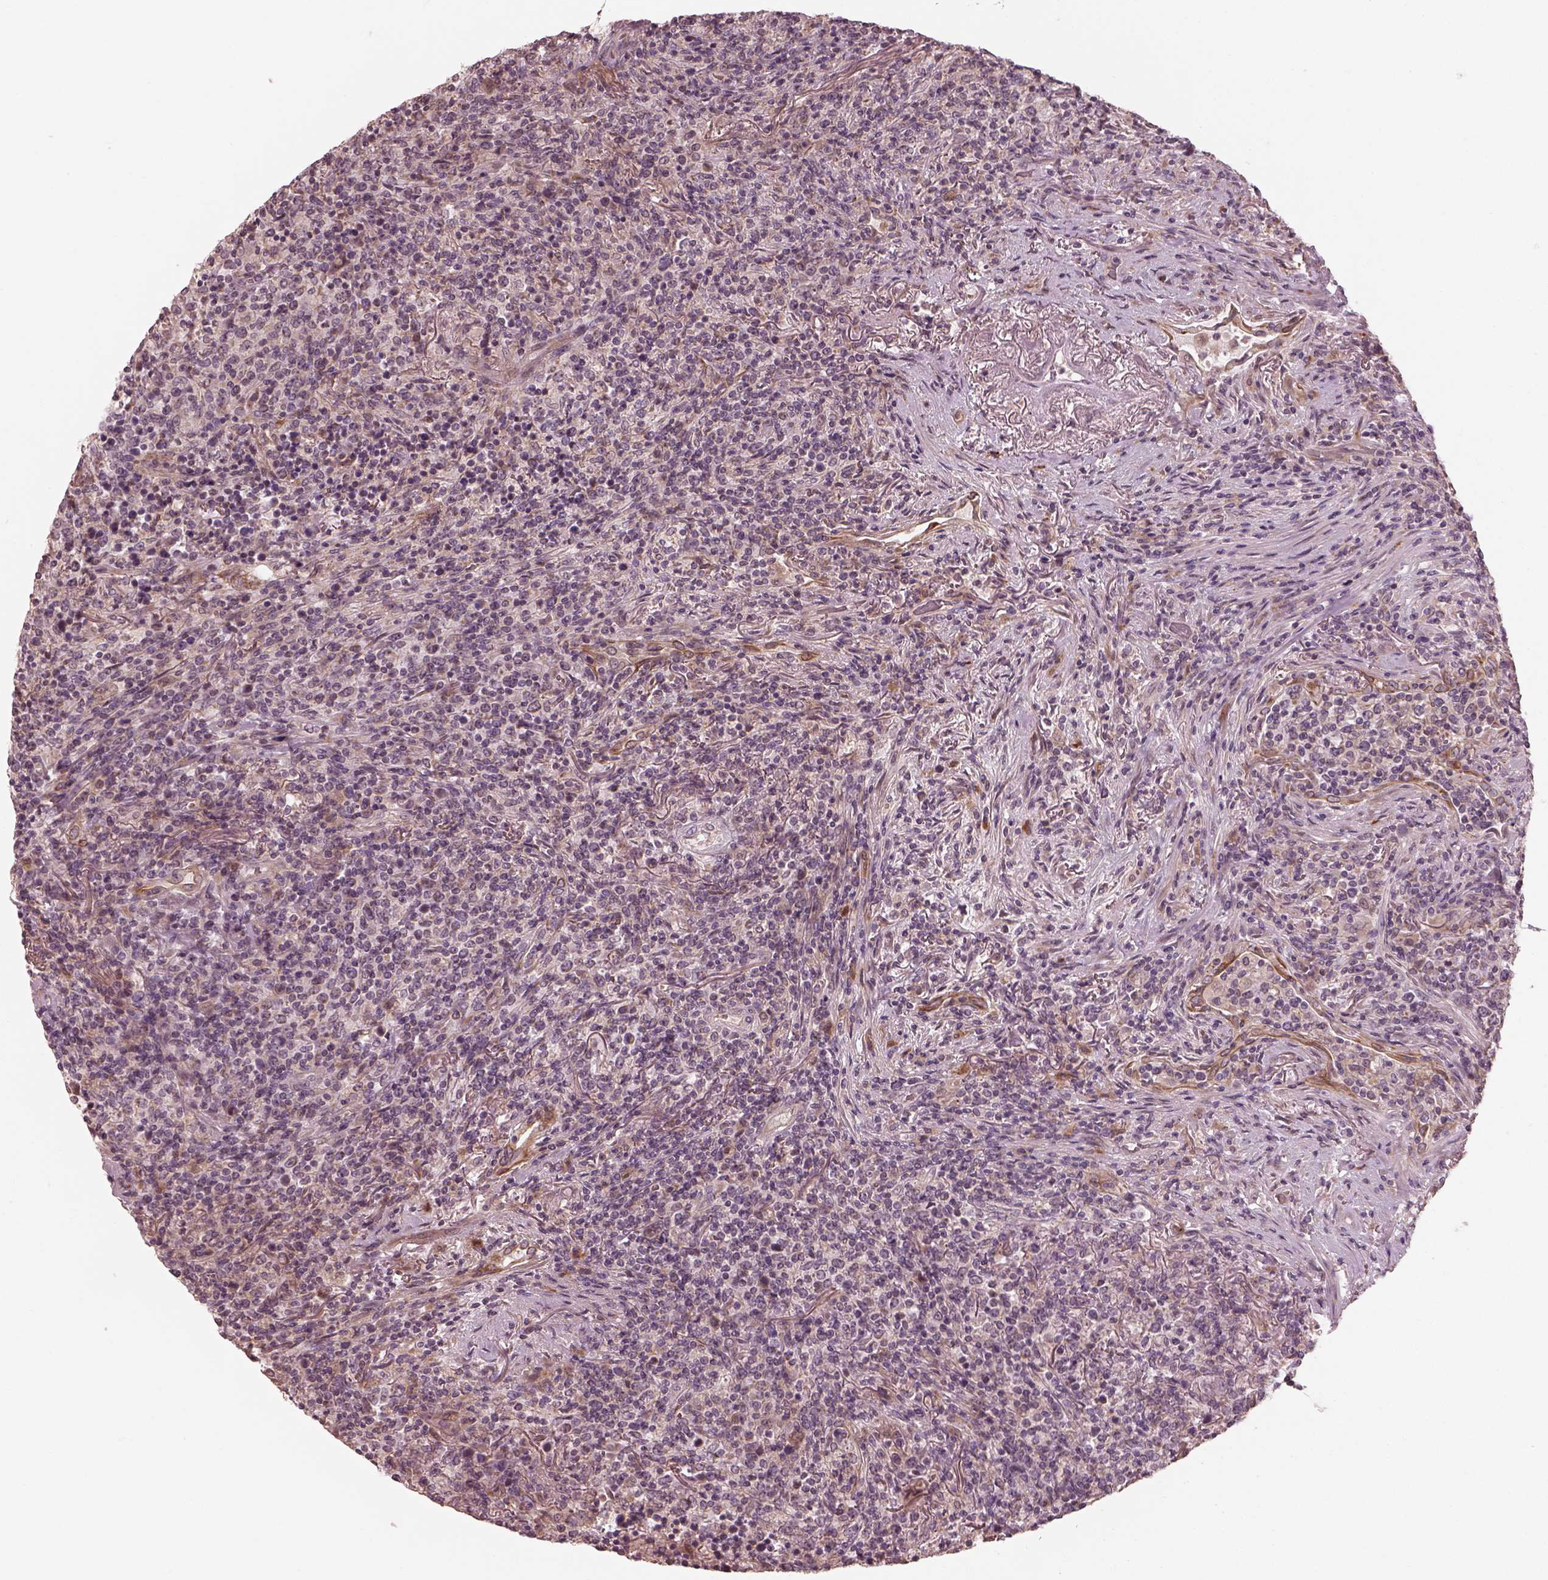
{"staining": {"intensity": "negative", "quantity": "none", "location": "none"}, "tissue": "lymphoma", "cell_type": "Tumor cells", "image_type": "cancer", "snomed": [{"axis": "morphology", "description": "Malignant lymphoma, non-Hodgkin's type, High grade"}, {"axis": "topography", "description": "Lung"}], "caption": "The micrograph shows no significant positivity in tumor cells of malignant lymphoma, non-Hodgkin's type (high-grade).", "gene": "SLC25A46", "patient": {"sex": "male", "age": 79}}